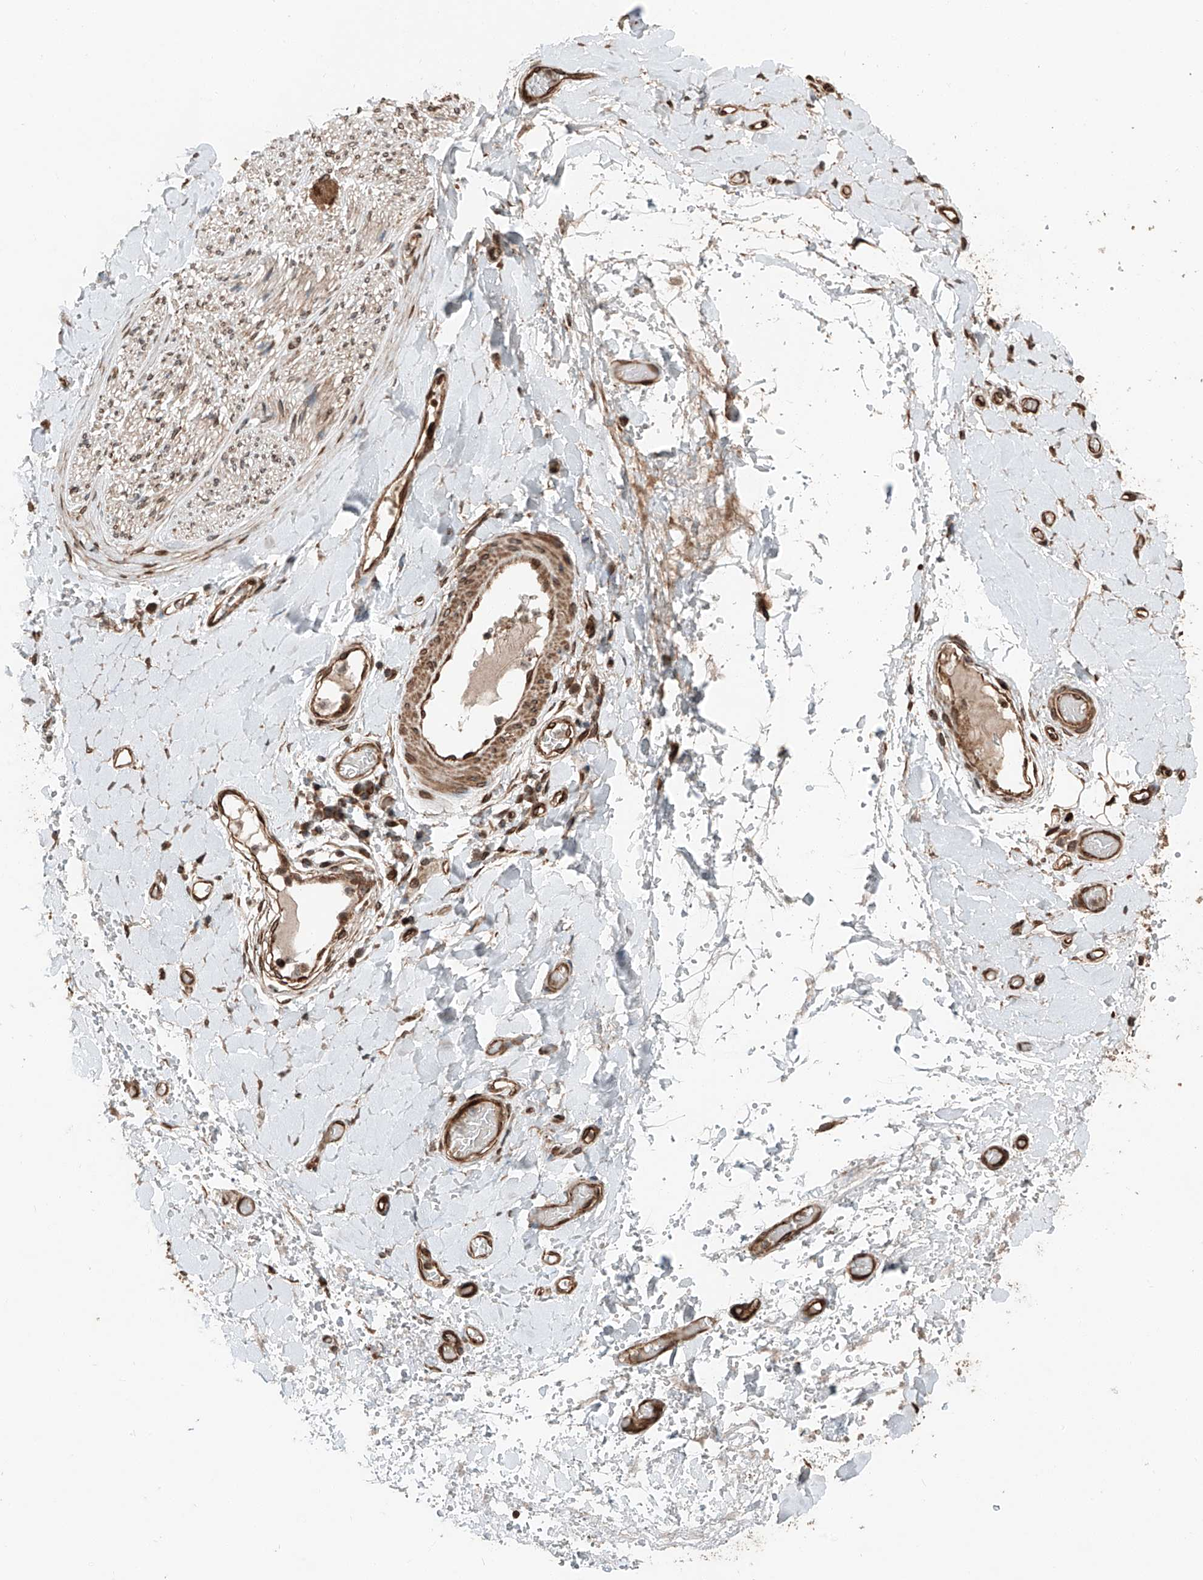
{"staining": {"intensity": "strong", "quantity": ">75%", "location": "cytoplasmic/membranous"}, "tissue": "adipose tissue", "cell_type": "Adipocytes", "image_type": "normal", "snomed": [{"axis": "morphology", "description": "Normal tissue, NOS"}, {"axis": "morphology", "description": "Adenocarcinoma, NOS"}, {"axis": "topography", "description": "Stomach, upper"}, {"axis": "topography", "description": "Peripheral nerve tissue"}], "caption": "Strong cytoplasmic/membranous expression for a protein is appreciated in about >75% of adipocytes of benign adipose tissue using IHC.", "gene": "CEP162", "patient": {"sex": "male", "age": 62}}